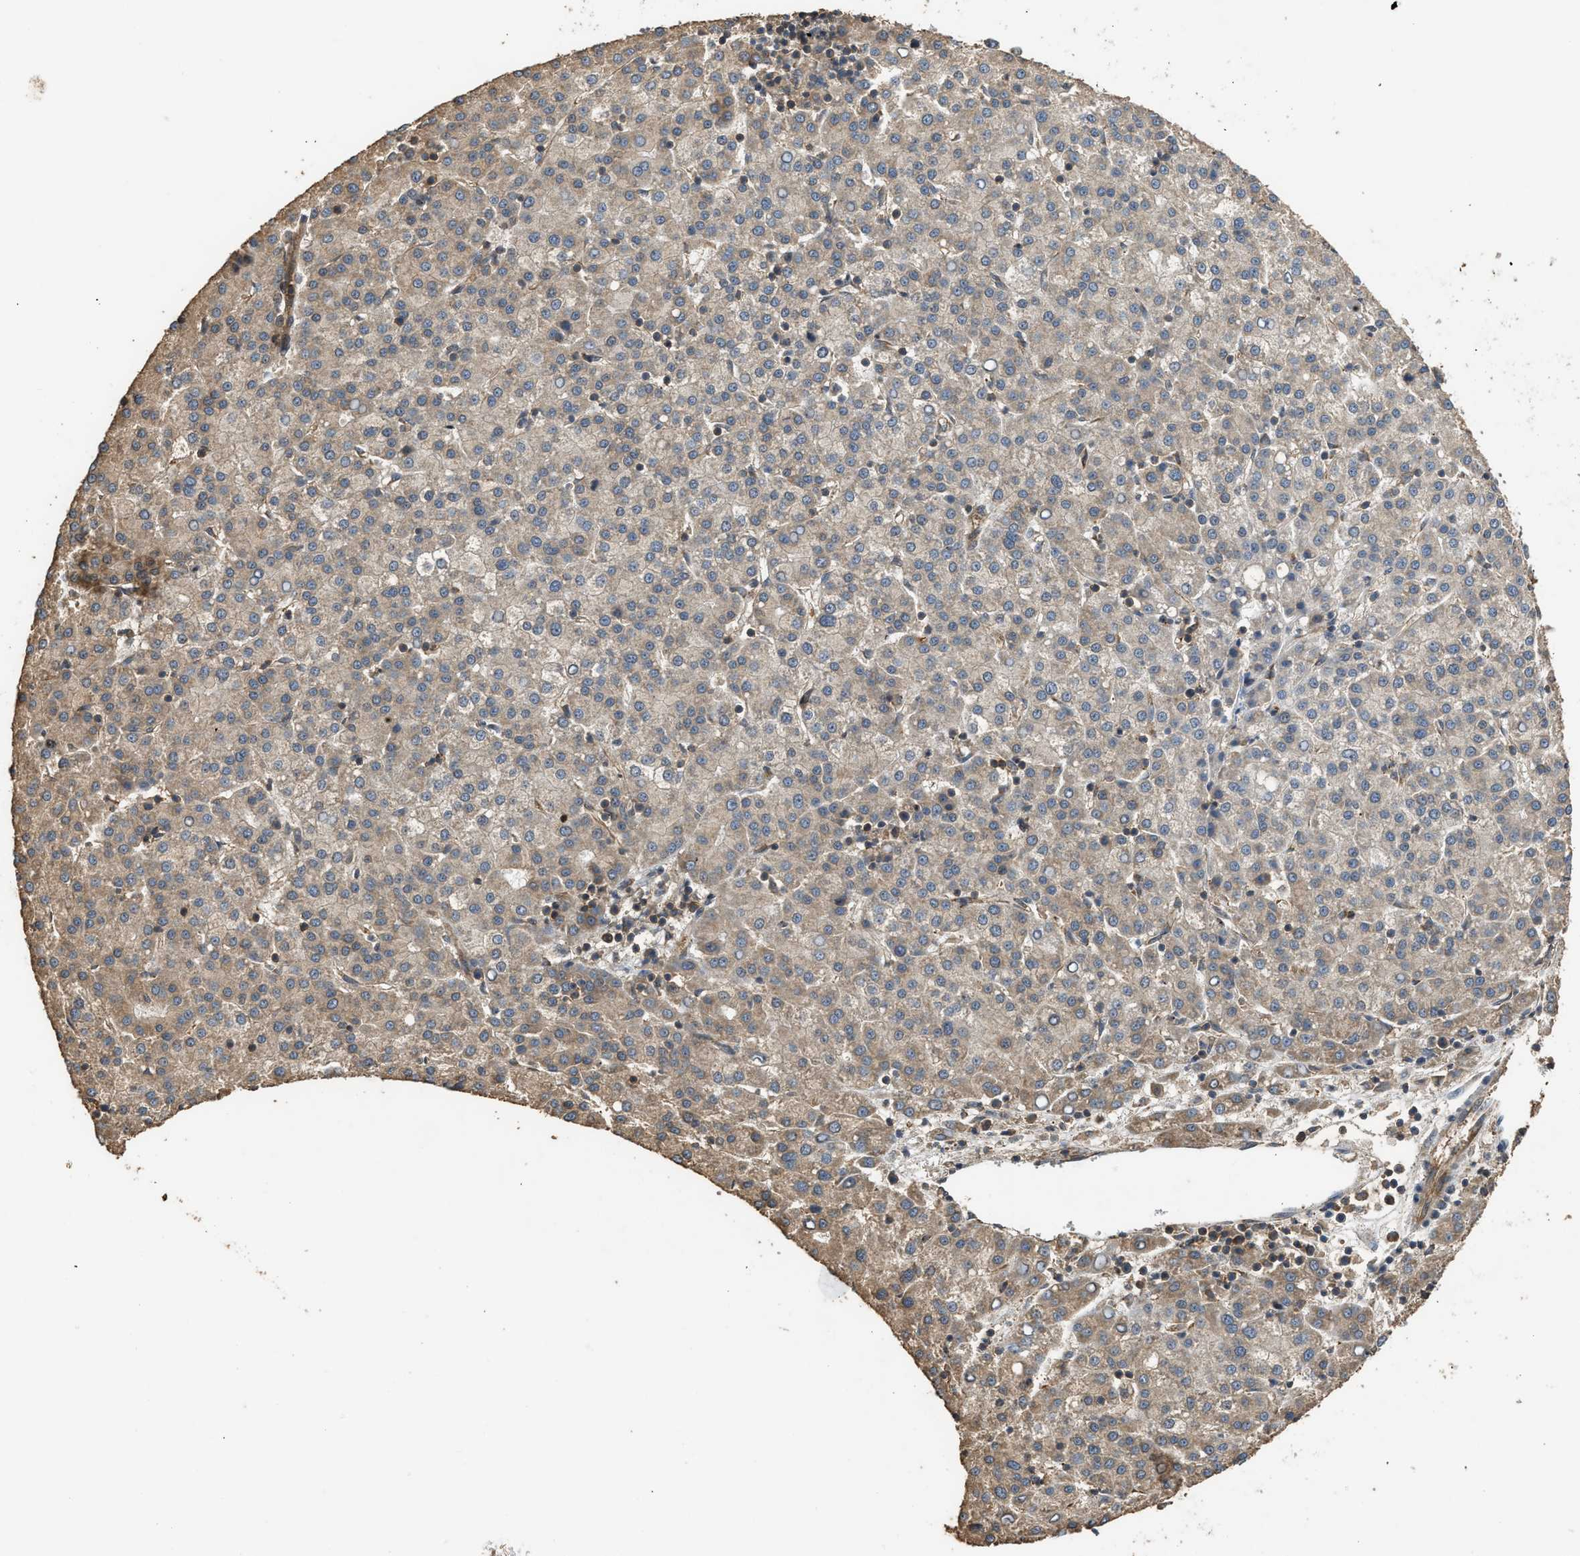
{"staining": {"intensity": "weak", "quantity": "25%-75%", "location": "cytoplasmic/membranous"}, "tissue": "liver cancer", "cell_type": "Tumor cells", "image_type": "cancer", "snomed": [{"axis": "morphology", "description": "Carcinoma, Hepatocellular, NOS"}, {"axis": "topography", "description": "Liver"}], "caption": "The micrograph shows a brown stain indicating the presence of a protein in the cytoplasmic/membranous of tumor cells in hepatocellular carcinoma (liver). (IHC, brightfield microscopy, high magnification).", "gene": "HIP1R", "patient": {"sex": "female", "age": 58}}